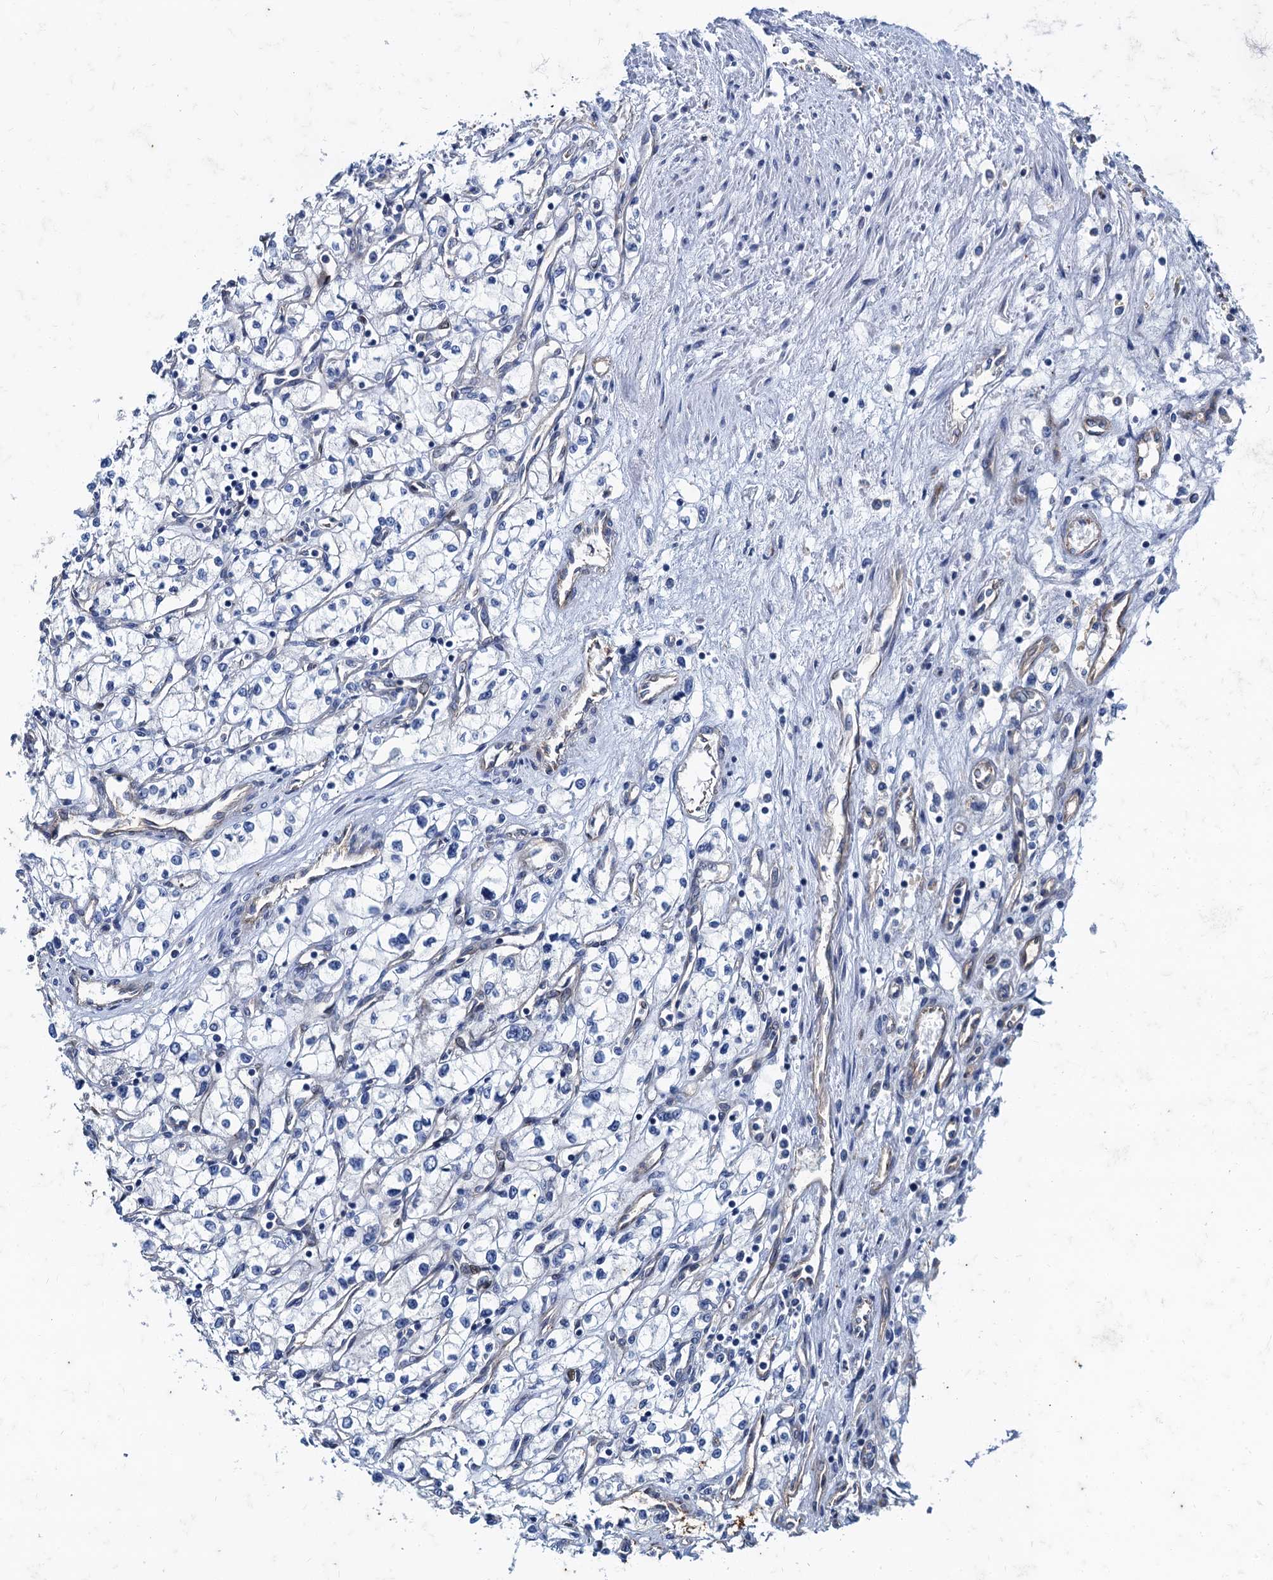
{"staining": {"intensity": "negative", "quantity": "none", "location": "none"}, "tissue": "renal cancer", "cell_type": "Tumor cells", "image_type": "cancer", "snomed": [{"axis": "morphology", "description": "Adenocarcinoma, NOS"}, {"axis": "topography", "description": "Kidney"}], "caption": "Renal adenocarcinoma stained for a protein using immunohistochemistry (IHC) reveals no staining tumor cells.", "gene": "NGRN", "patient": {"sex": "male", "age": 59}}